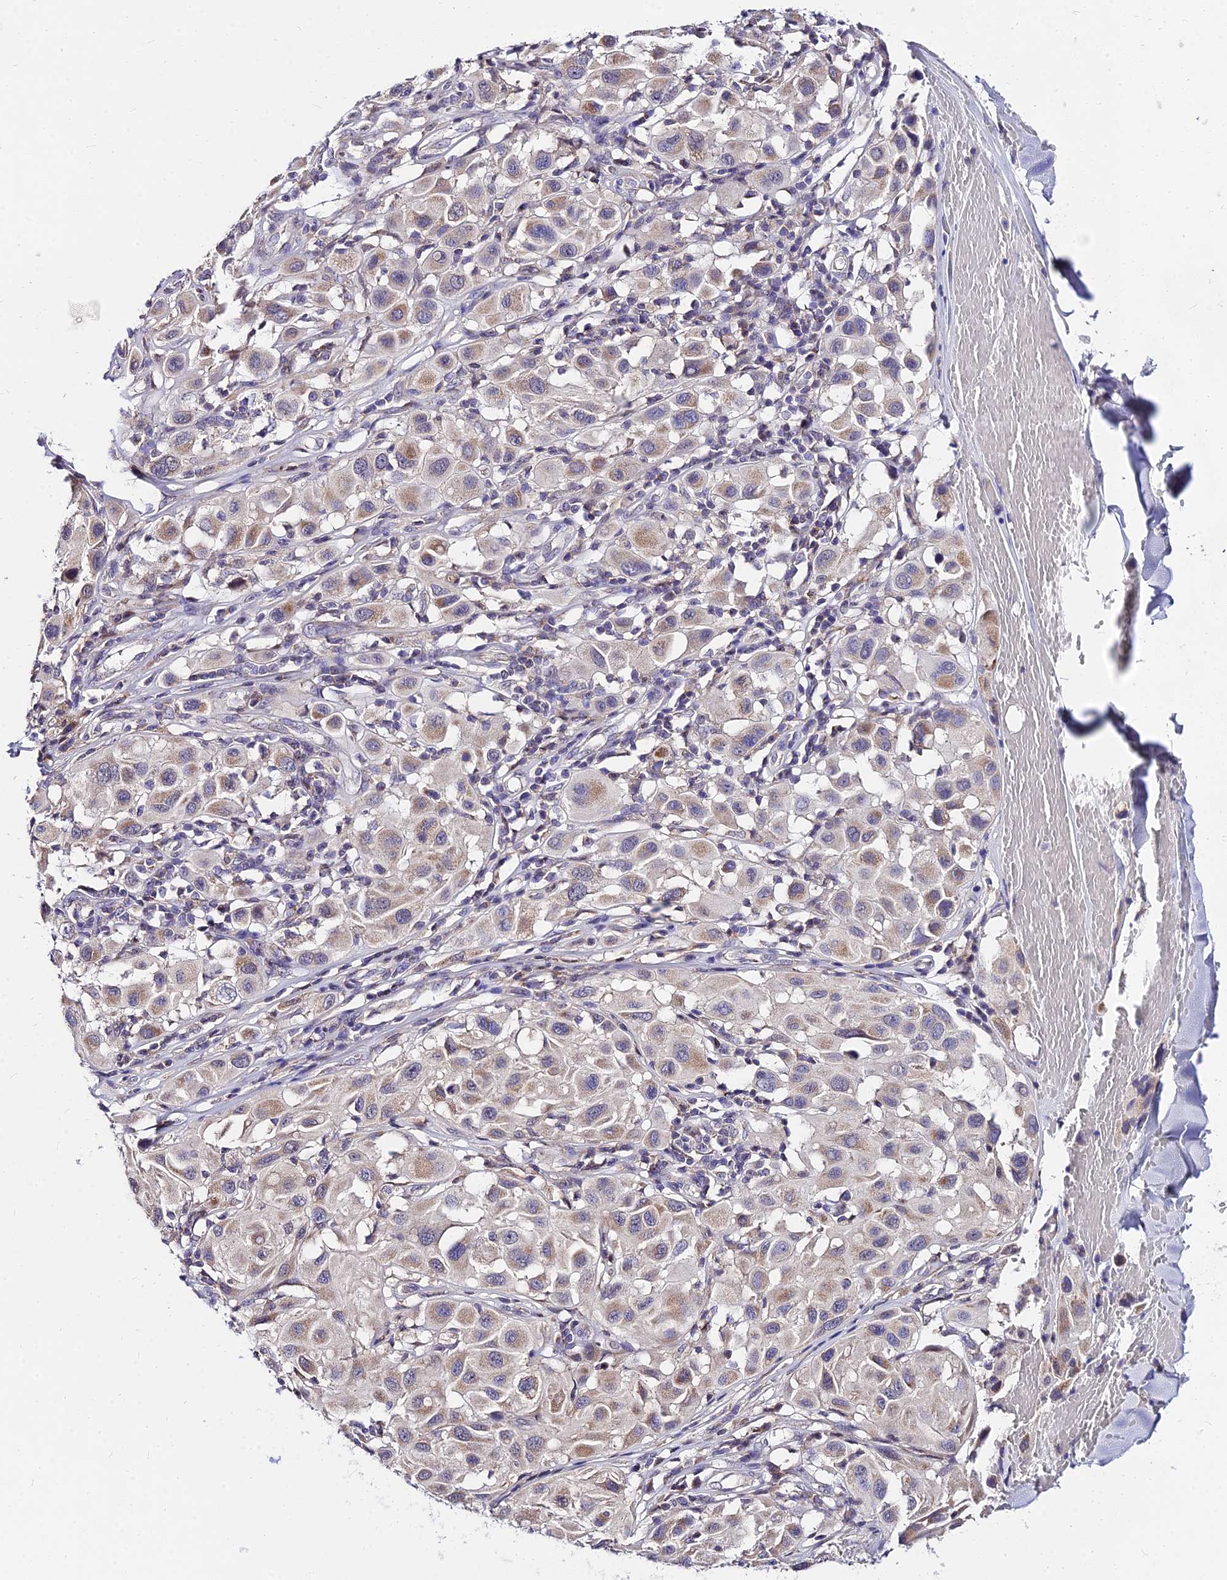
{"staining": {"intensity": "weak", "quantity": ">75%", "location": "cytoplasmic/membranous"}, "tissue": "melanoma", "cell_type": "Tumor cells", "image_type": "cancer", "snomed": [{"axis": "morphology", "description": "Malignant melanoma, Metastatic site"}, {"axis": "topography", "description": "Skin"}], "caption": "Weak cytoplasmic/membranous protein positivity is present in about >75% of tumor cells in malignant melanoma (metastatic site).", "gene": "C6orf132", "patient": {"sex": "male", "age": 41}}